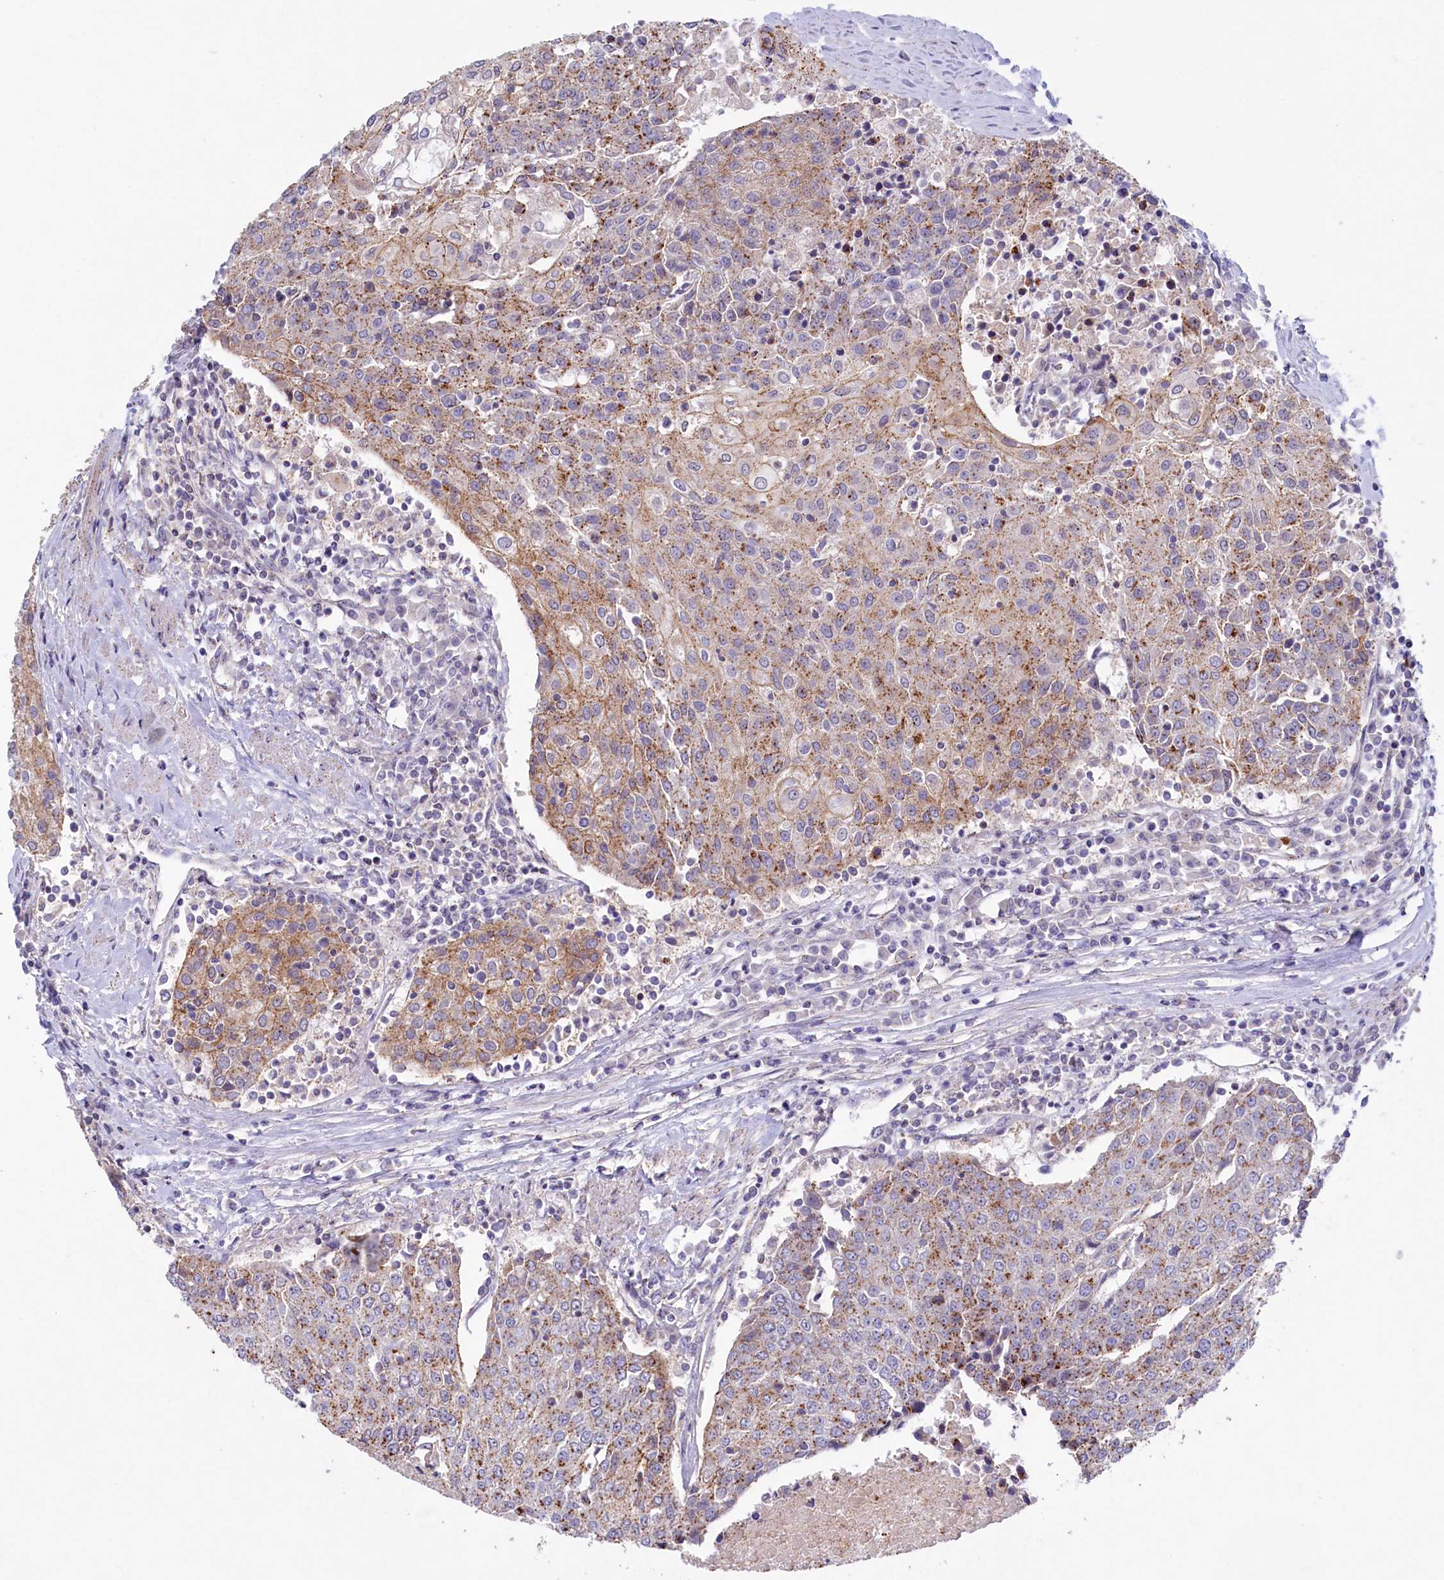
{"staining": {"intensity": "moderate", "quantity": "25%-75%", "location": "cytoplasmic/membranous"}, "tissue": "urothelial cancer", "cell_type": "Tumor cells", "image_type": "cancer", "snomed": [{"axis": "morphology", "description": "Urothelial carcinoma, High grade"}, {"axis": "topography", "description": "Urinary bladder"}], "caption": "Immunohistochemical staining of human urothelial carcinoma (high-grade) reveals medium levels of moderate cytoplasmic/membranous protein staining in about 25%-75% of tumor cells.", "gene": "HYKK", "patient": {"sex": "female", "age": 85}}